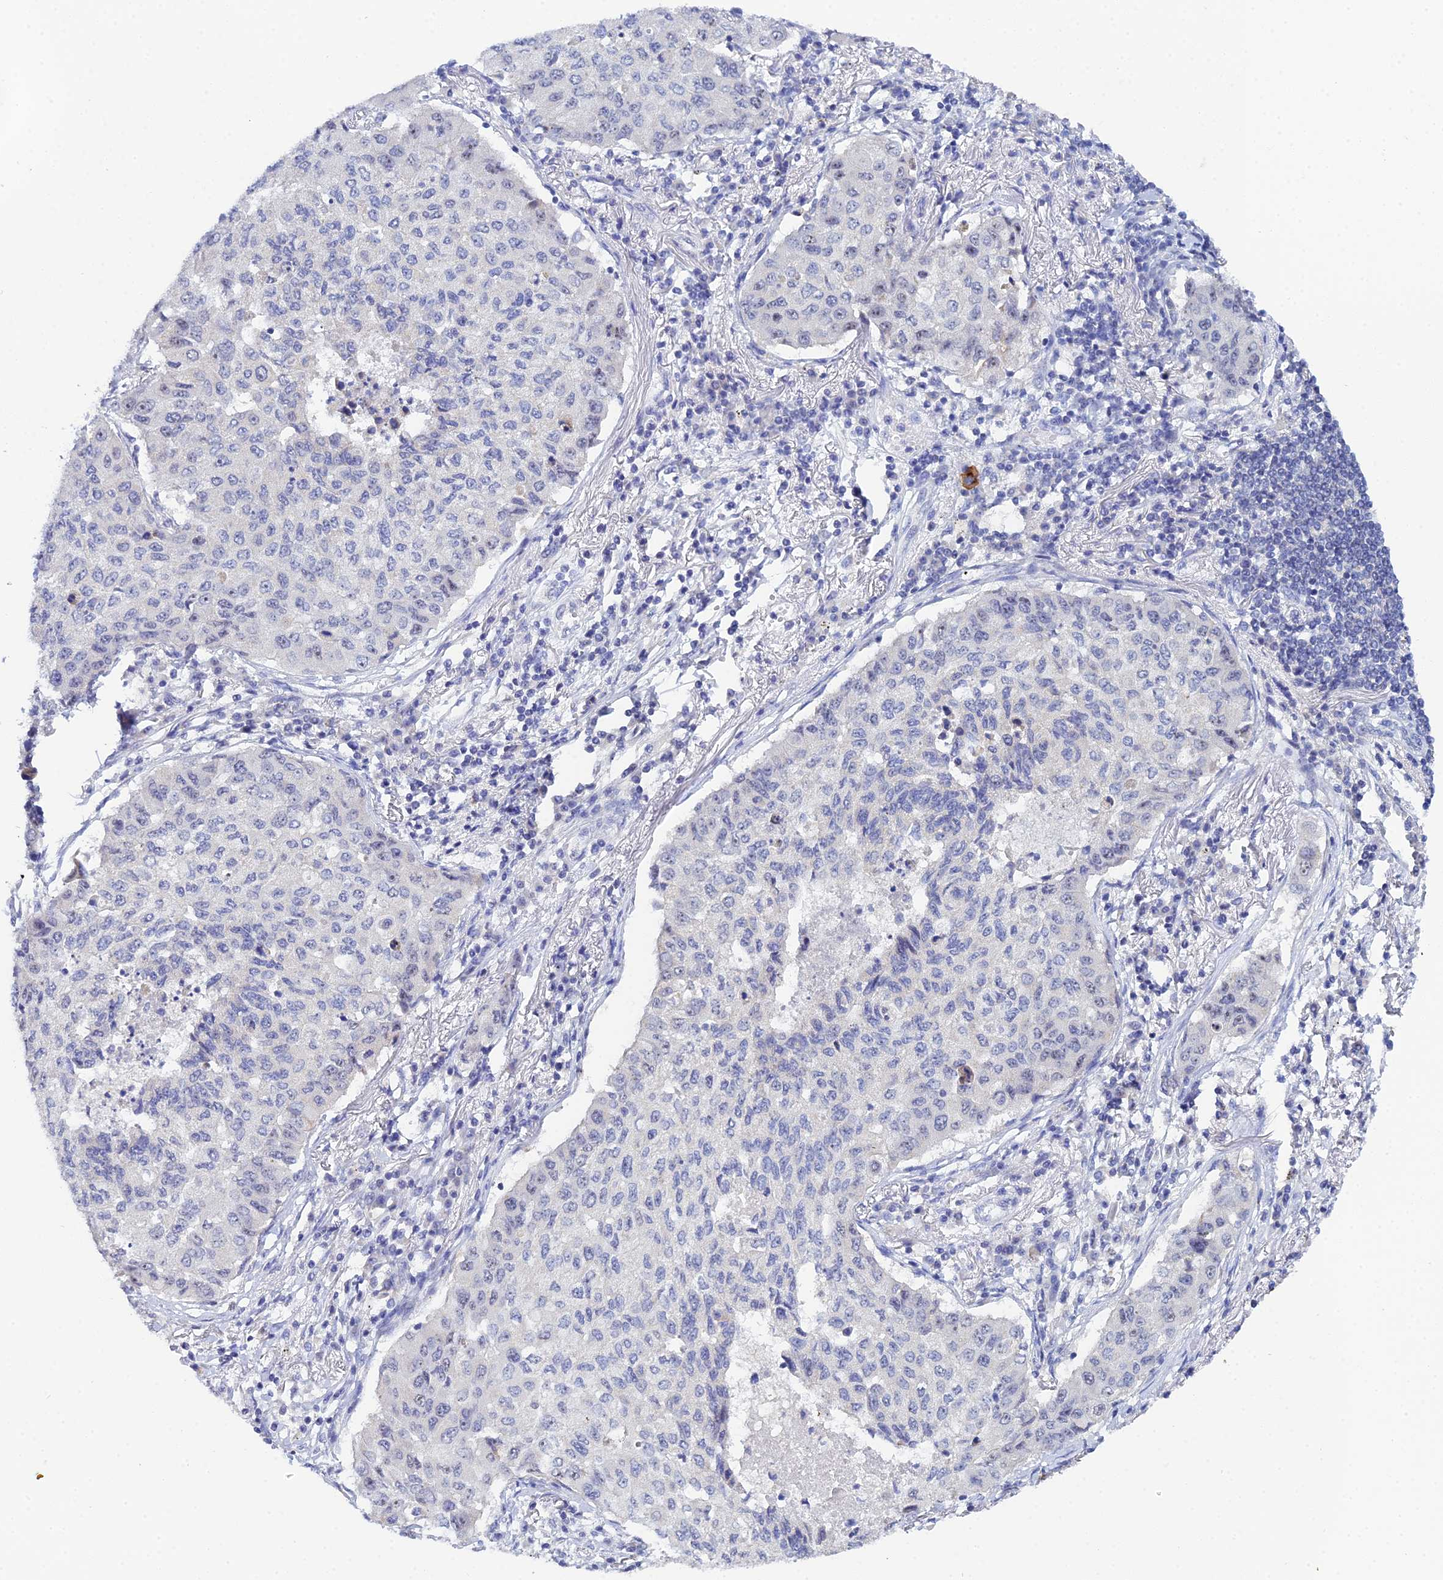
{"staining": {"intensity": "weak", "quantity": "<25%", "location": "nuclear"}, "tissue": "lung cancer", "cell_type": "Tumor cells", "image_type": "cancer", "snomed": [{"axis": "morphology", "description": "Squamous cell carcinoma, NOS"}, {"axis": "topography", "description": "Lung"}], "caption": "Protein analysis of squamous cell carcinoma (lung) demonstrates no significant staining in tumor cells.", "gene": "PLPP4", "patient": {"sex": "male", "age": 74}}